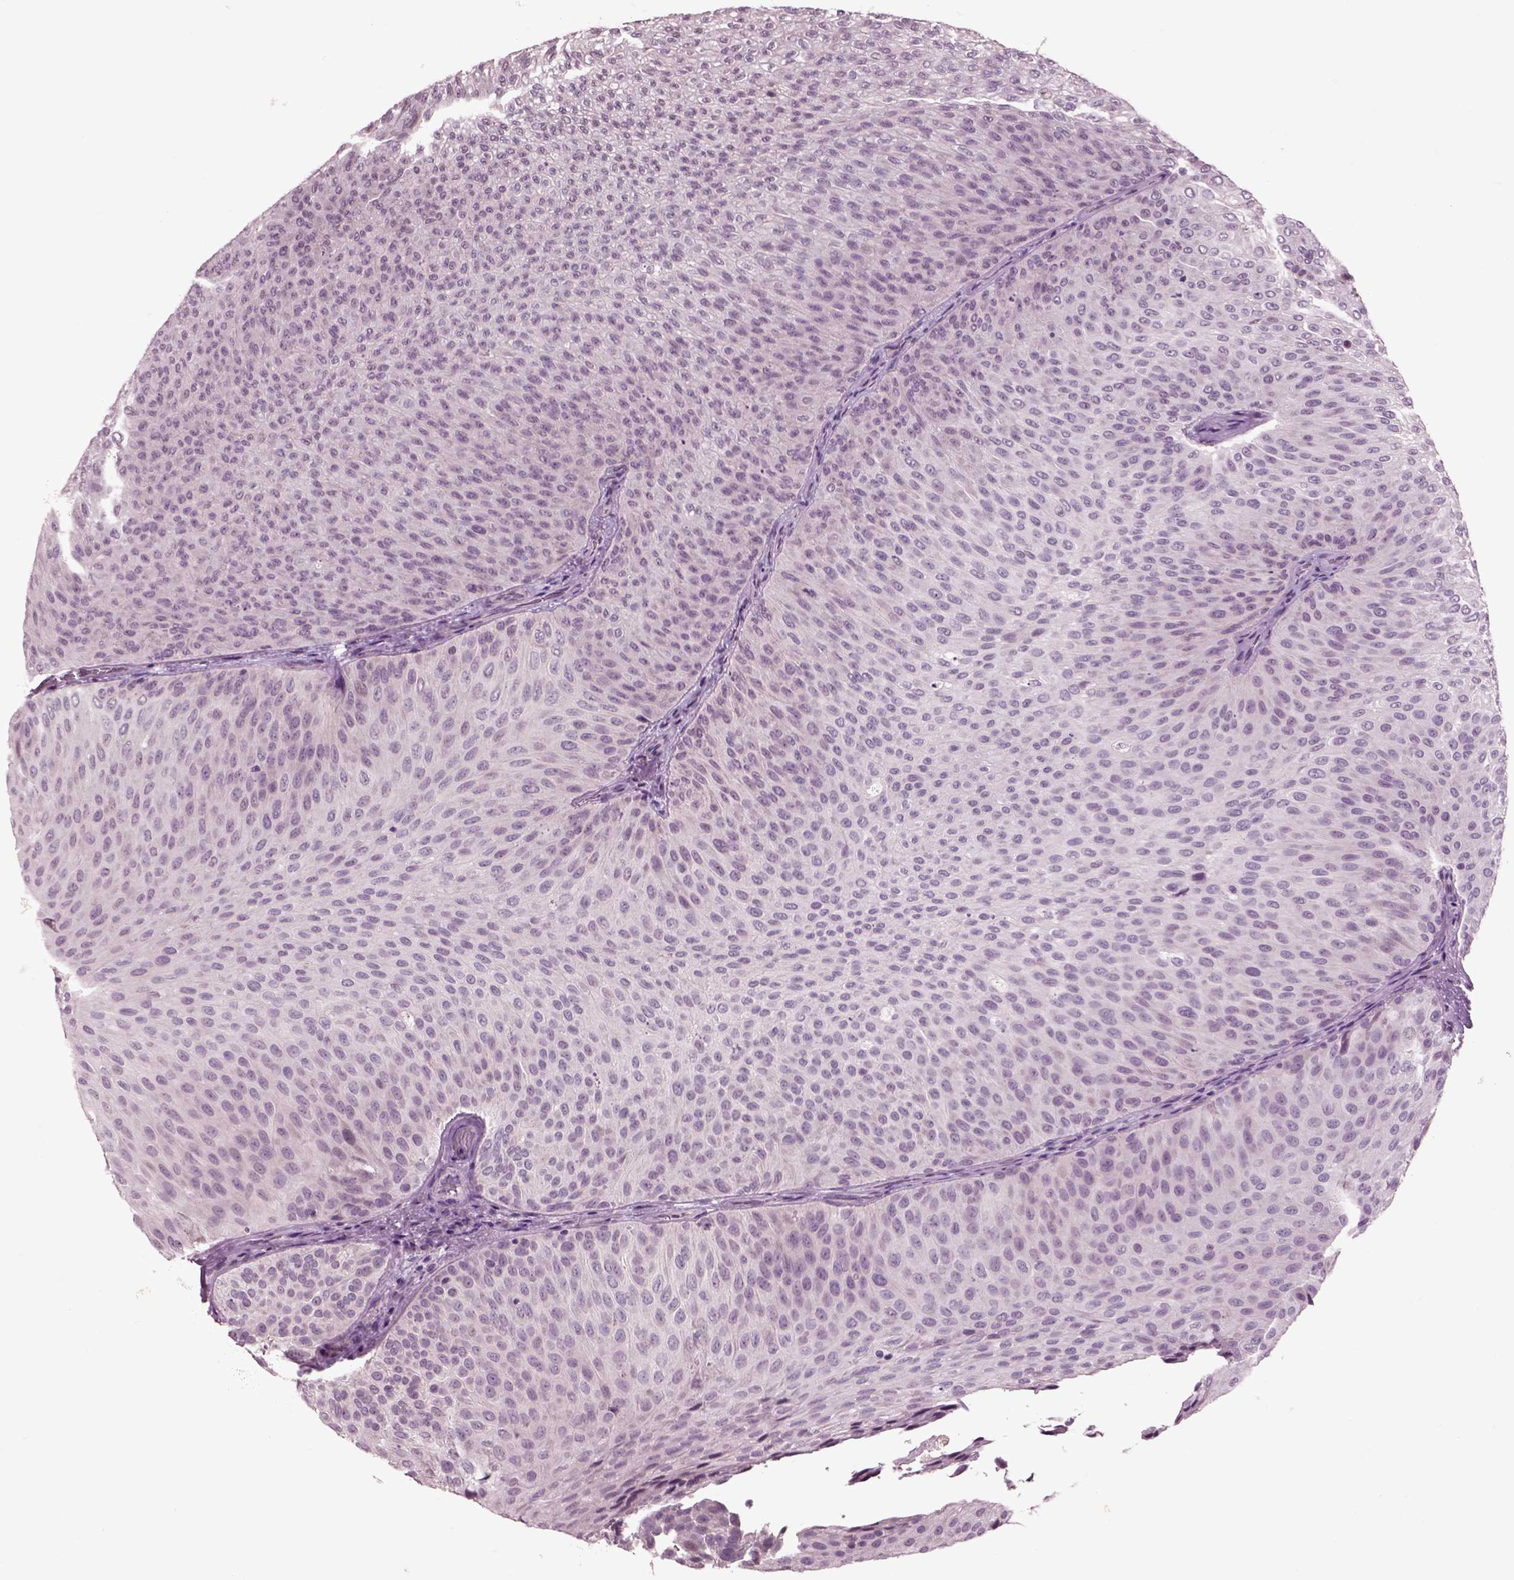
{"staining": {"intensity": "negative", "quantity": "none", "location": "none"}, "tissue": "urothelial cancer", "cell_type": "Tumor cells", "image_type": "cancer", "snomed": [{"axis": "morphology", "description": "Urothelial carcinoma, Low grade"}, {"axis": "topography", "description": "Urinary bladder"}], "caption": "Immunohistochemistry (IHC) of human urothelial cancer shows no positivity in tumor cells. Brightfield microscopy of immunohistochemistry stained with DAB (brown) and hematoxylin (blue), captured at high magnification.", "gene": "CHGB", "patient": {"sex": "male", "age": 78}}